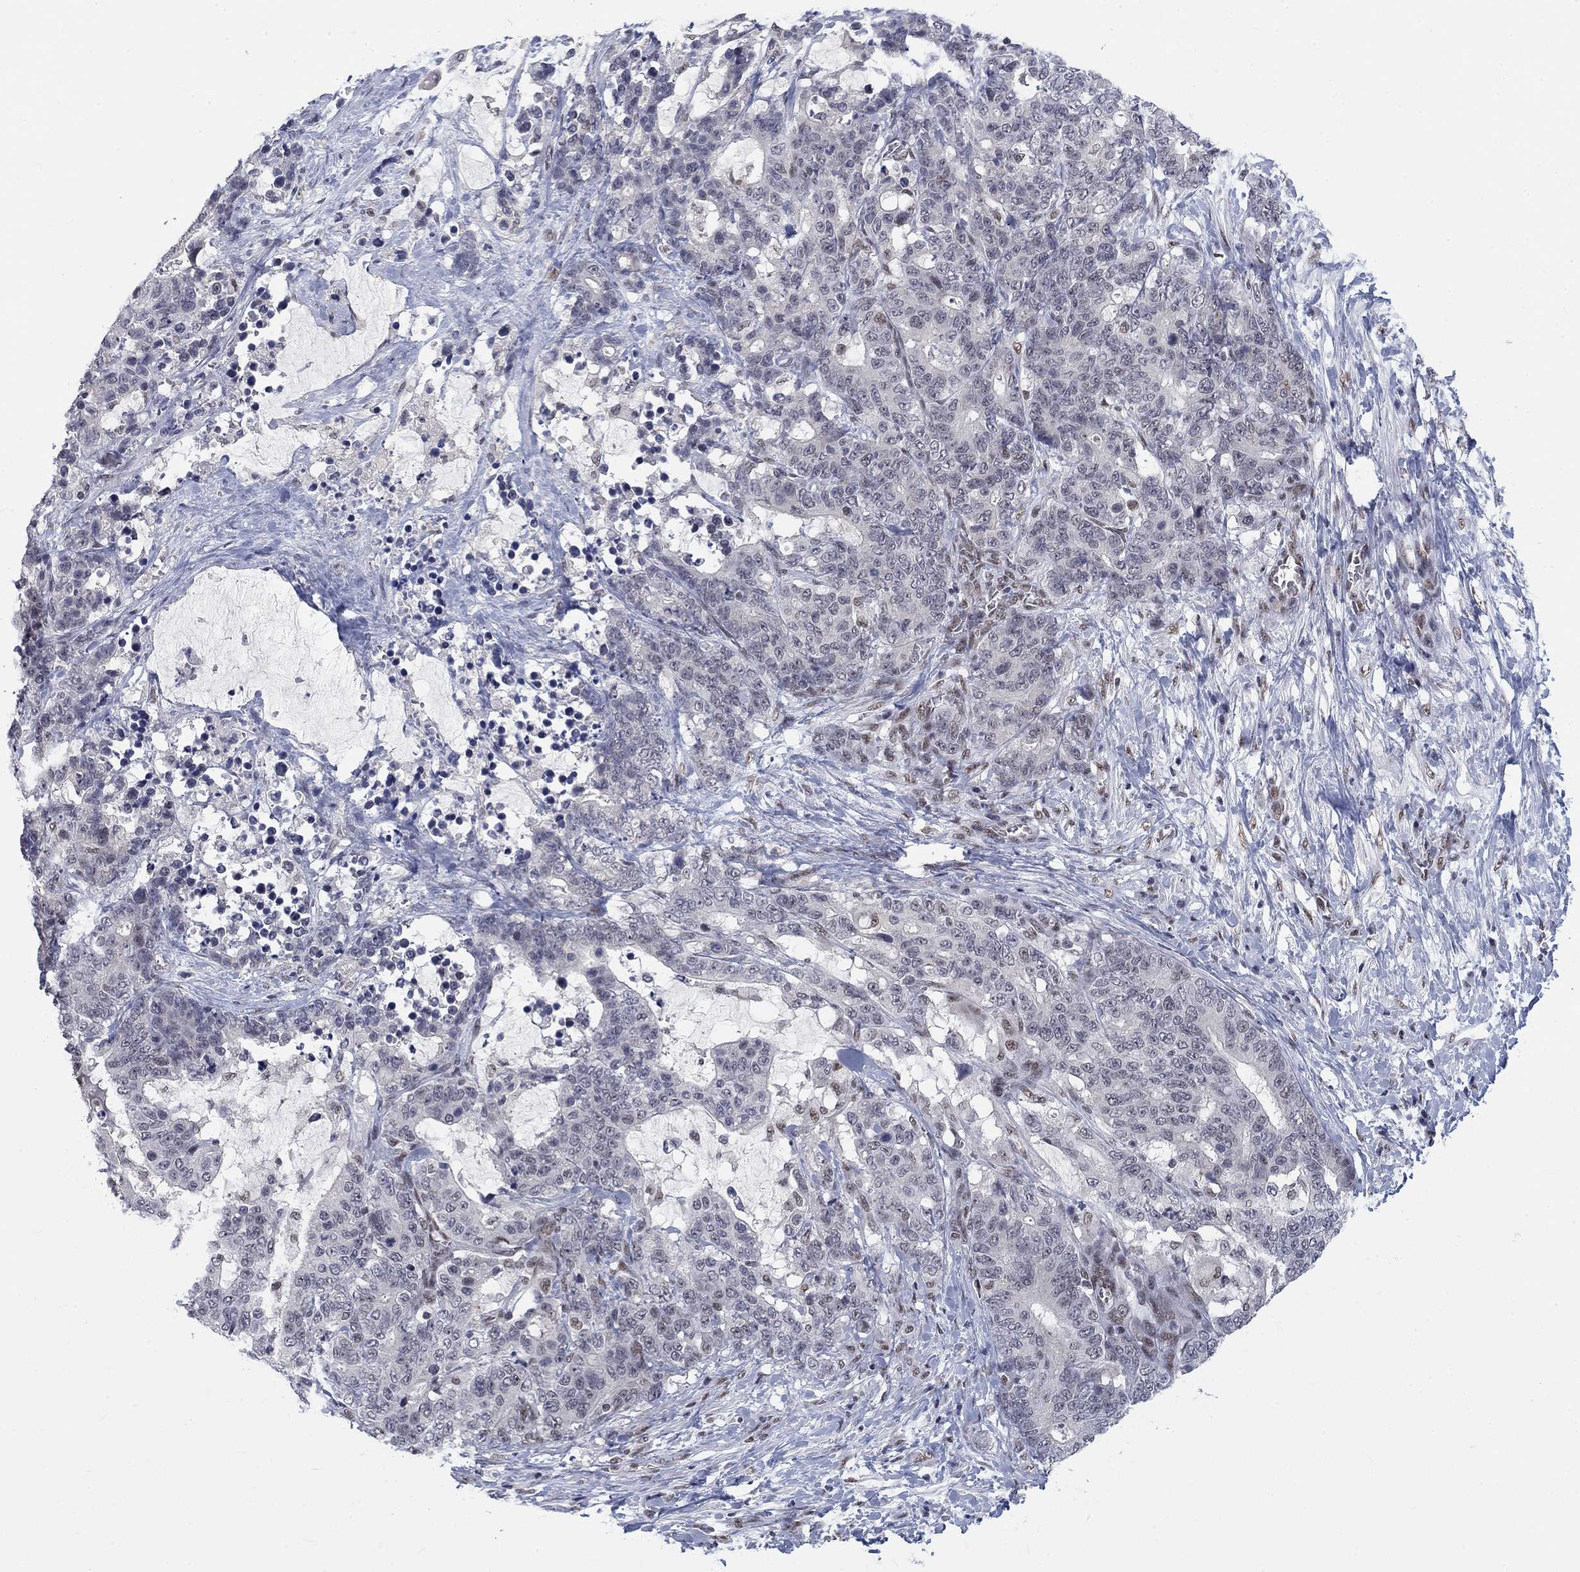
{"staining": {"intensity": "negative", "quantity": "none", "location": "none"}, "tissue": "stomach cancer", "cell_type": "Tumor cells", "image_type": "cancer", "snomed": [{"axis": "morphology", "description": "Normal tissue, NOS"}, {"axis": "morphology", "description": "Adenocarcinoma, NOS"}, {"axis": "topography", "description": "Stomach"}], "caption": "Immunohistochemical staining of stomach cancer shows no significant positivity in tumor cells.", "gene": "FYTTD1", "patient": {"sex": "female", "age": 64}}